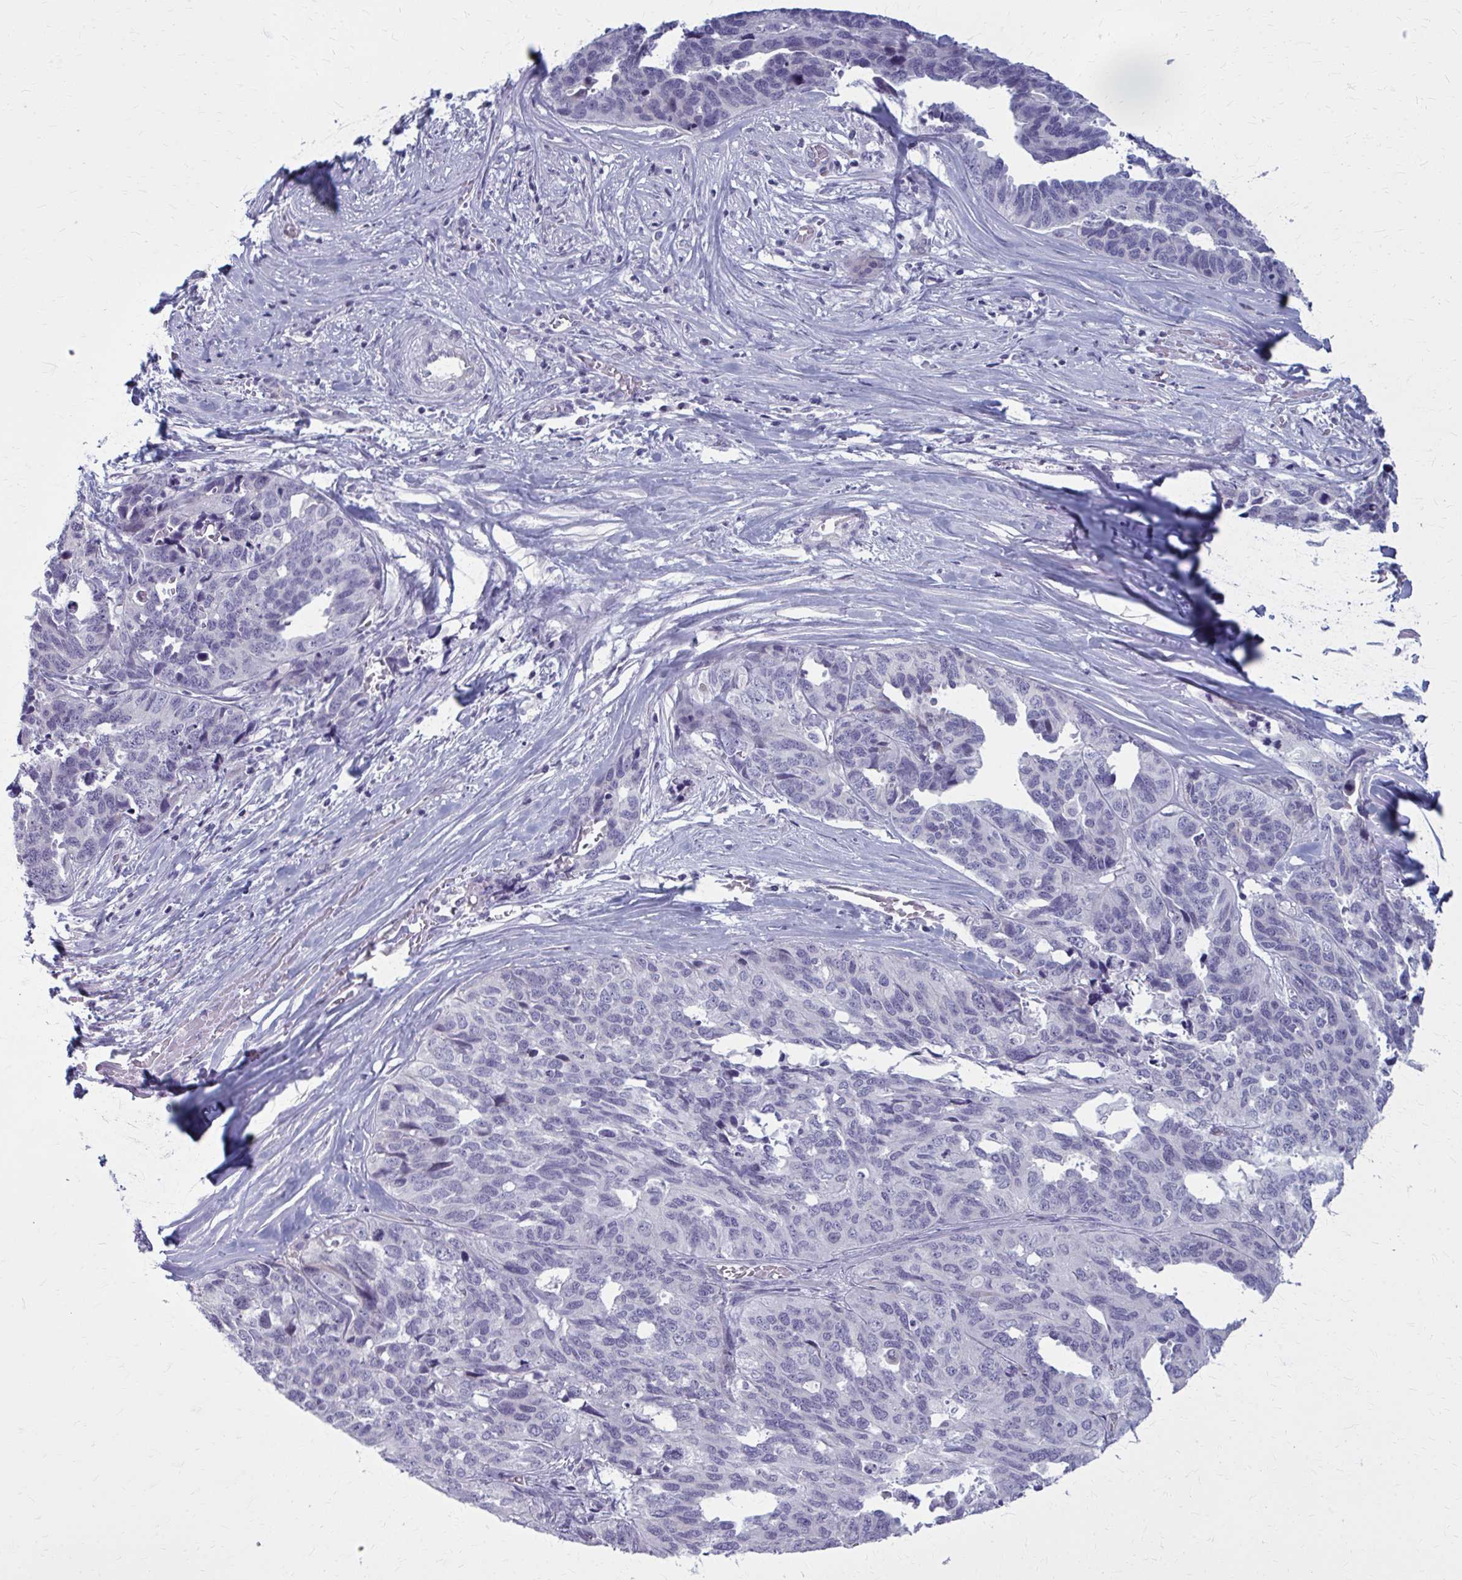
{"staining": {"intensity": "negative", "quantity": "none", "location": "none"}, "tissue": "ovarian cancer", "cell_type": "Tumor cells", "image_type": "cancer", "snomed": [{"axis": "morphology", "description": "Cystadenocarcinoma, serous, NOS"}, {"axis": "topography", "description": "Ovary"}], "caption": "Immunohistochemistry (IHC) photomicrograph of ovarian cancer (serous cystadenocarcinoma) stained for a protein (brown), which reveals no expression in tumor cells.", "gene": "CASQ2", "patient": {"sex": "female", "age": 64}}